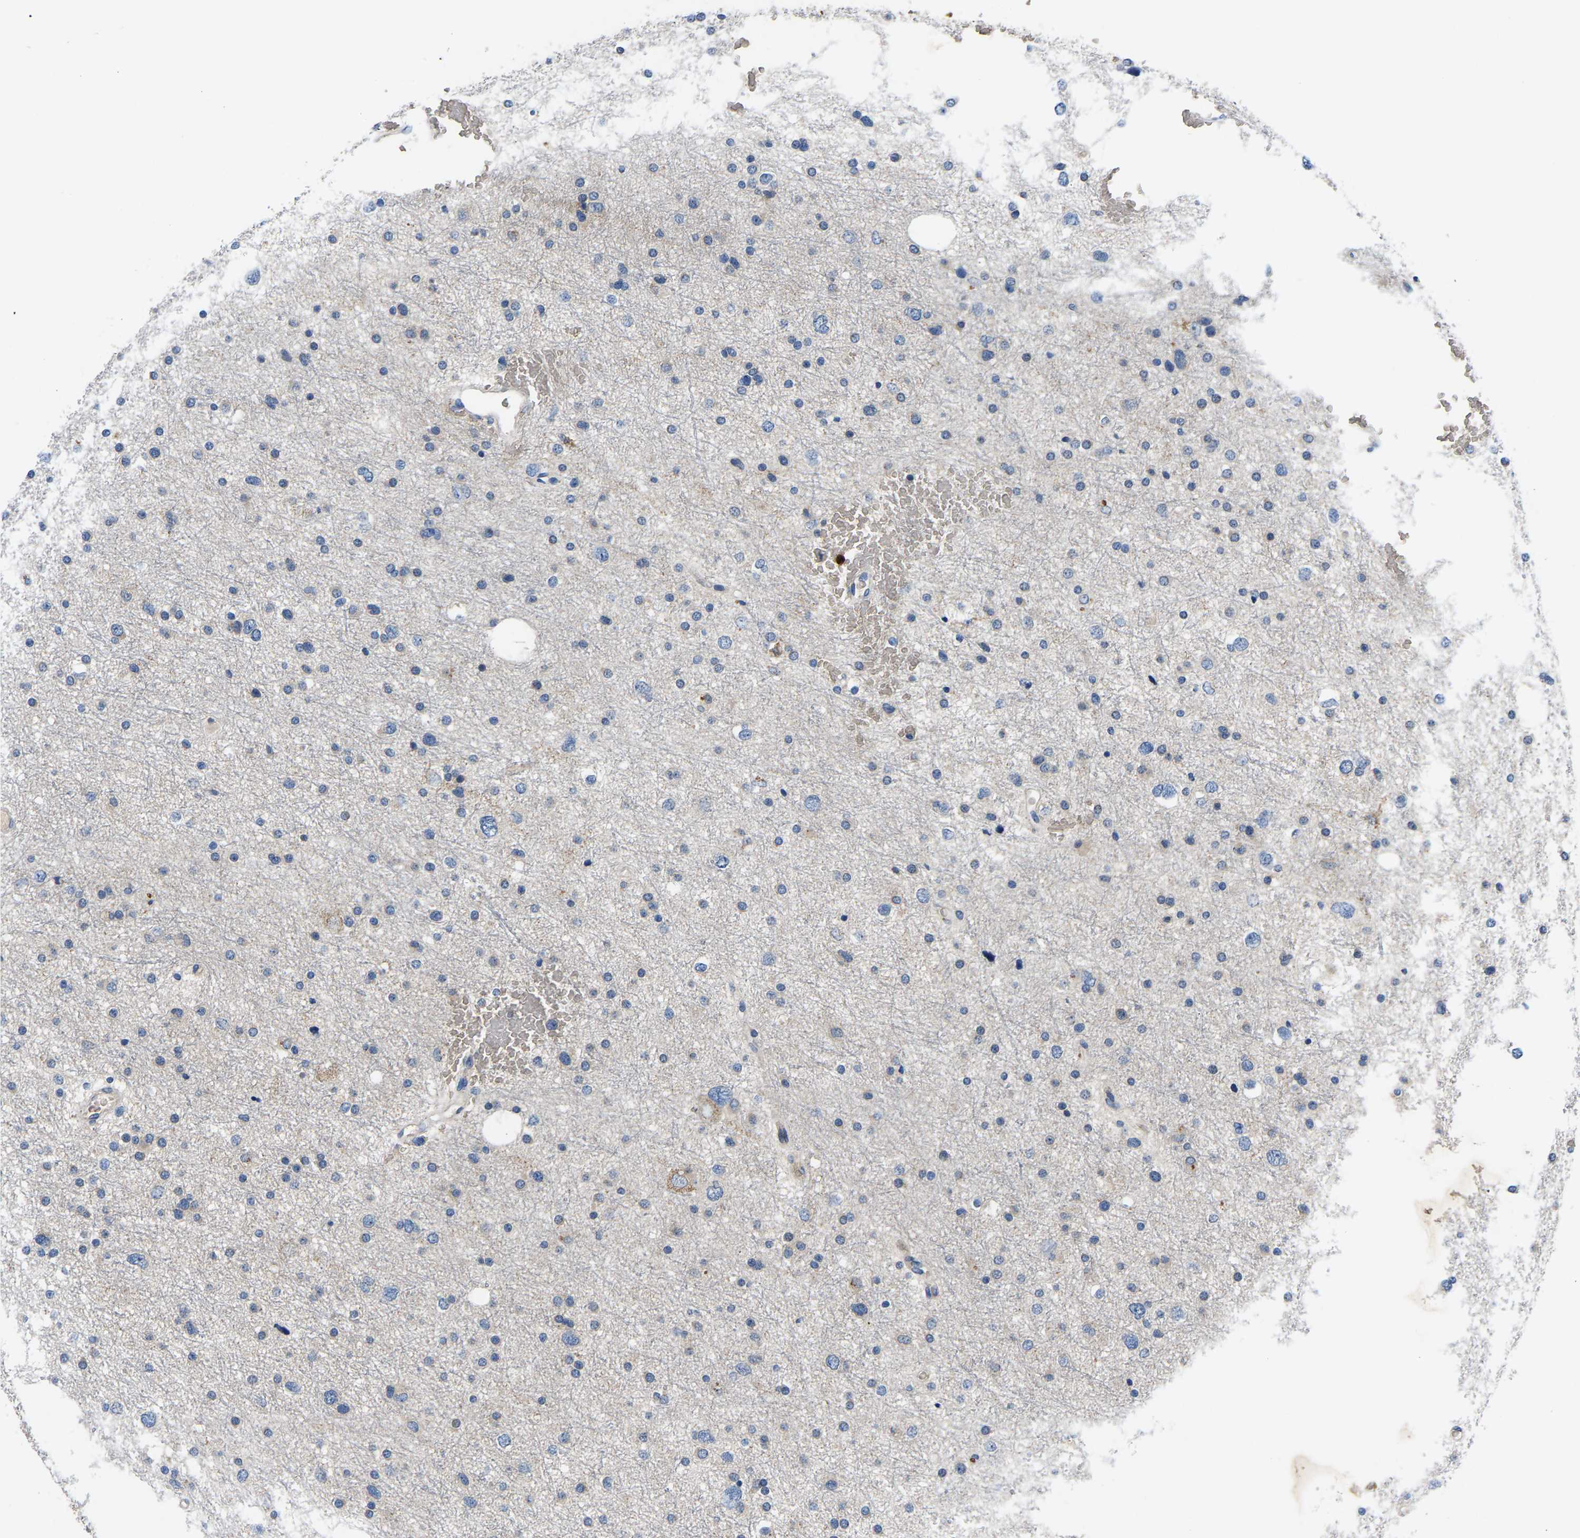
{"staining": {"intensity": "negative", "quantity": "none", "location": "none"}, "tissue": "glioma", "cell_type": "Tumor cells", "image_type": "cancer", "snomed": [{"axis": "morphology", "description": "Glioma, malignant, Low grade"}, {"axis": "topography", "description": "Brain"}], "caption": "The immunohistochemistry (IHC) image has no significant positivity in tumor cells of glioma tissue.", "gene": "TOR1B", "patient": {"sex": "female", "age": 37}}